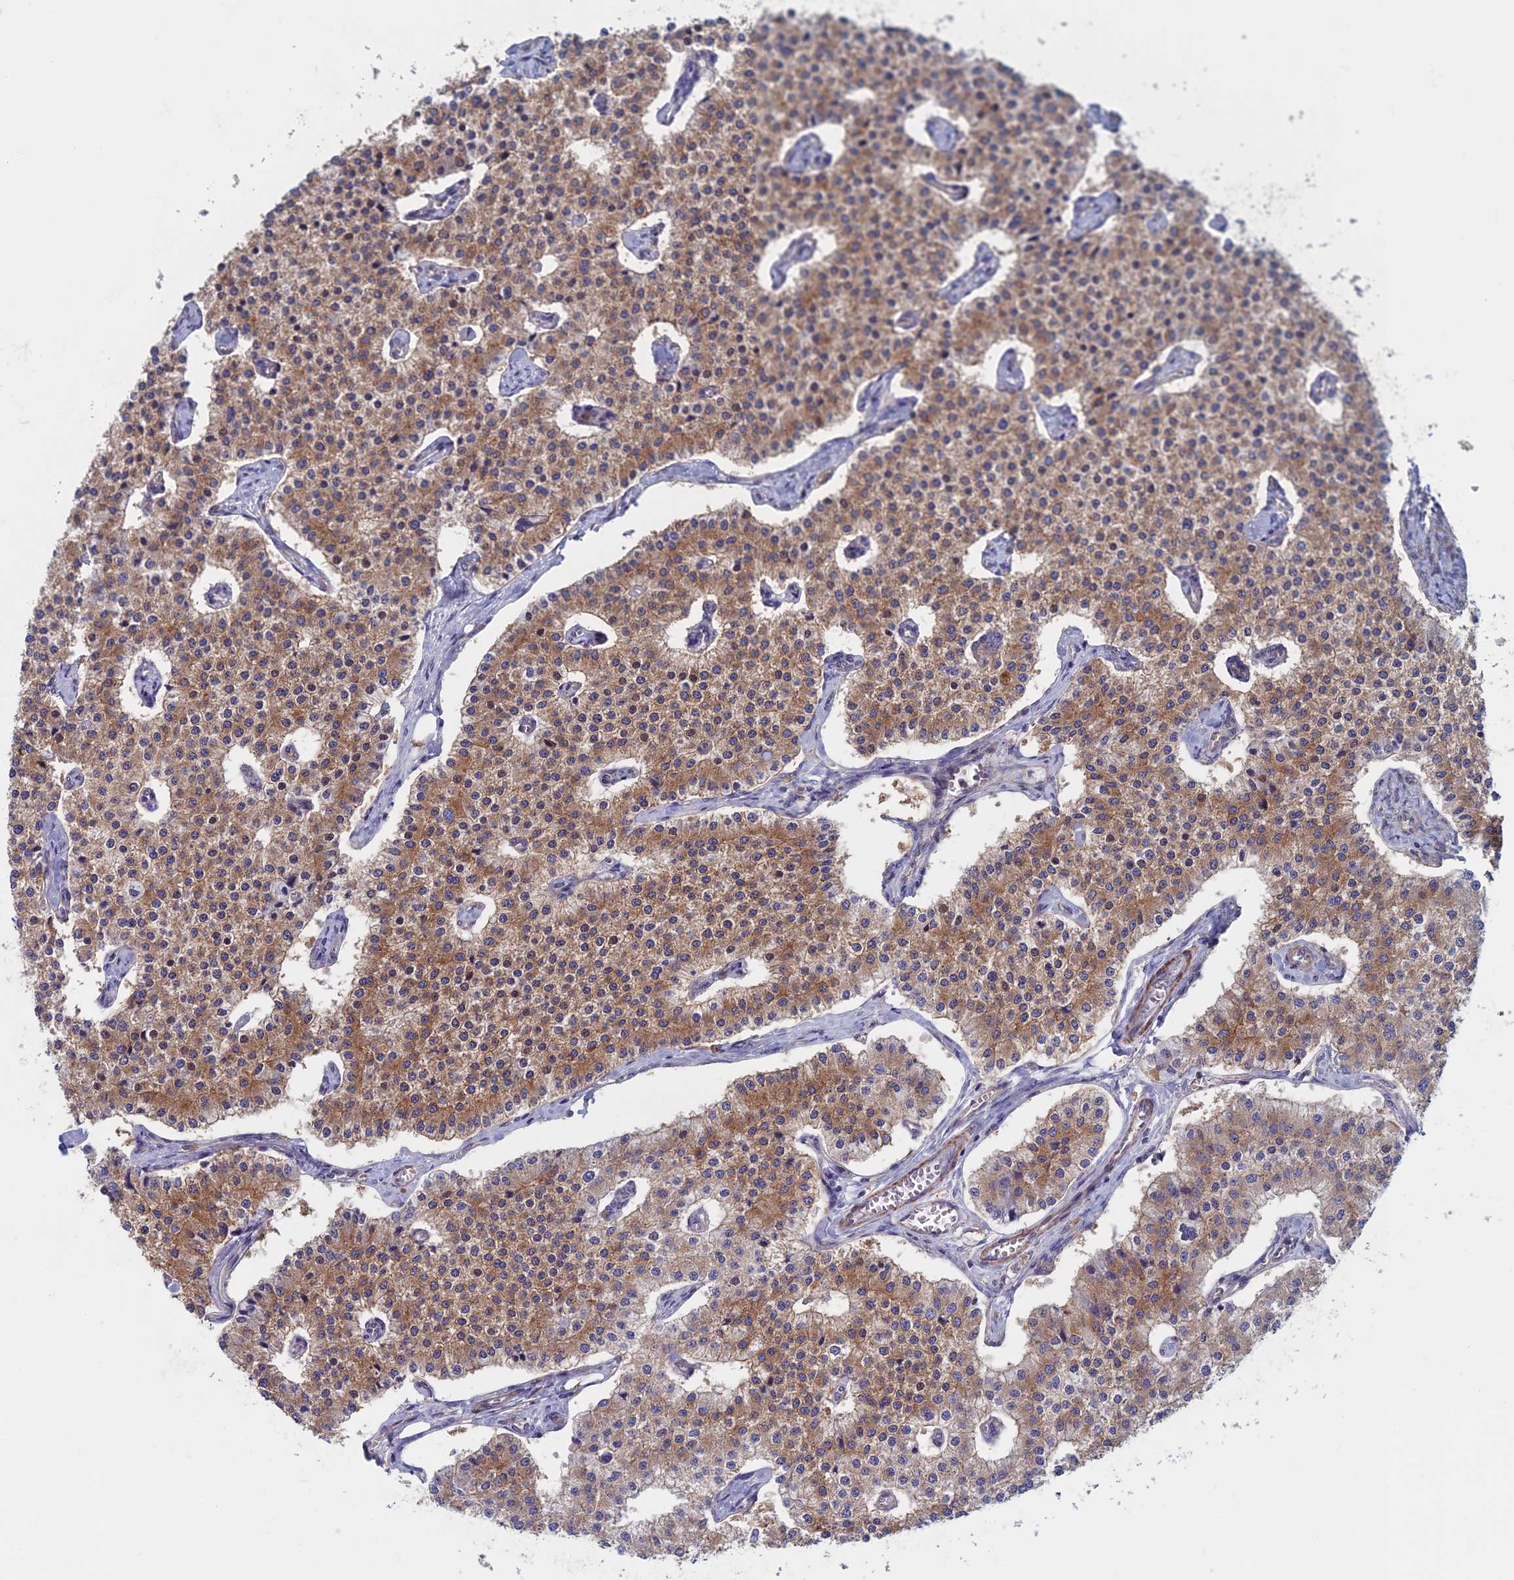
{"staining": {"intensity": "moderate", "quantity": ">75%", "location": "cytoplasmic/membranous"}, "tissue": "carcinoid", "cell_type": "Tumor cells", "image_type": "cancer", "snomed": [{"axis": "morphology", "description": "Carcinoid, malignant, NOS"}, {"axis": "topography", "description": "Colon"}], "caption": "Human carcinoid stained with a brown dye reveals moderate cytoplasmic/membranous positive staining in about >75% of tumor cells.", "gene": "DNM1L", "patient": {"sex": "female", "age": 52}}